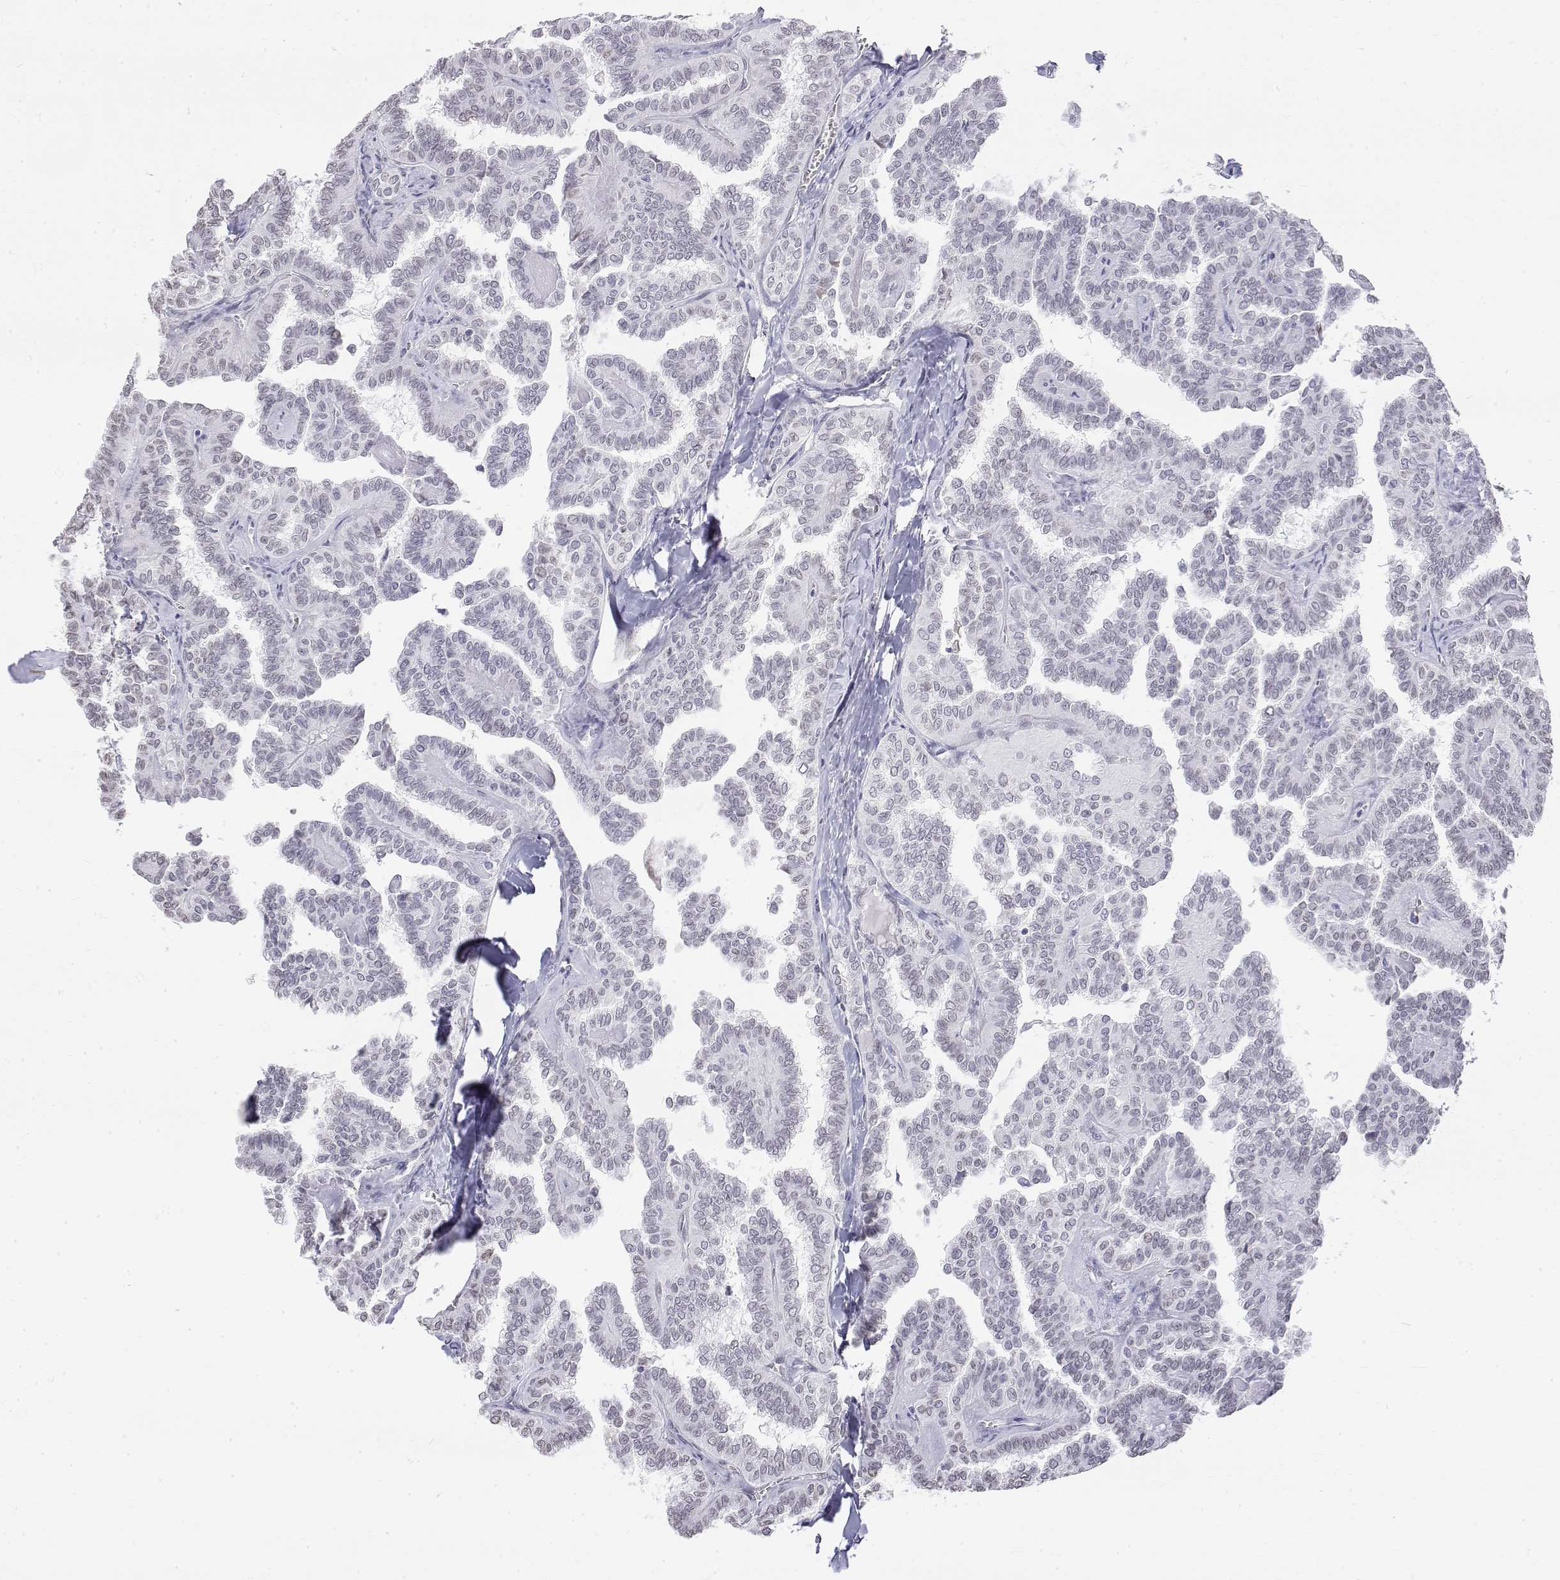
{"staining": {"intensity": "negative", "quantity": "none", "location": "none"}, "tissue": "thyroid cancer", "cell_type": "Tumor cells", "image_type": "cancer", "snomed": [{"axis": "morphology", "description": "Papillary adenocarcinoma, NOS"}, {"axis": "topography", "description": "Thyroid gland"}], "caption": "Thyroid papillary adenocarcinoma was stained to show a protein in brown. There is no significant expression in tumor cells.", "gene": "ZNF532", "patient": {"sex": "female", "age": 41}}